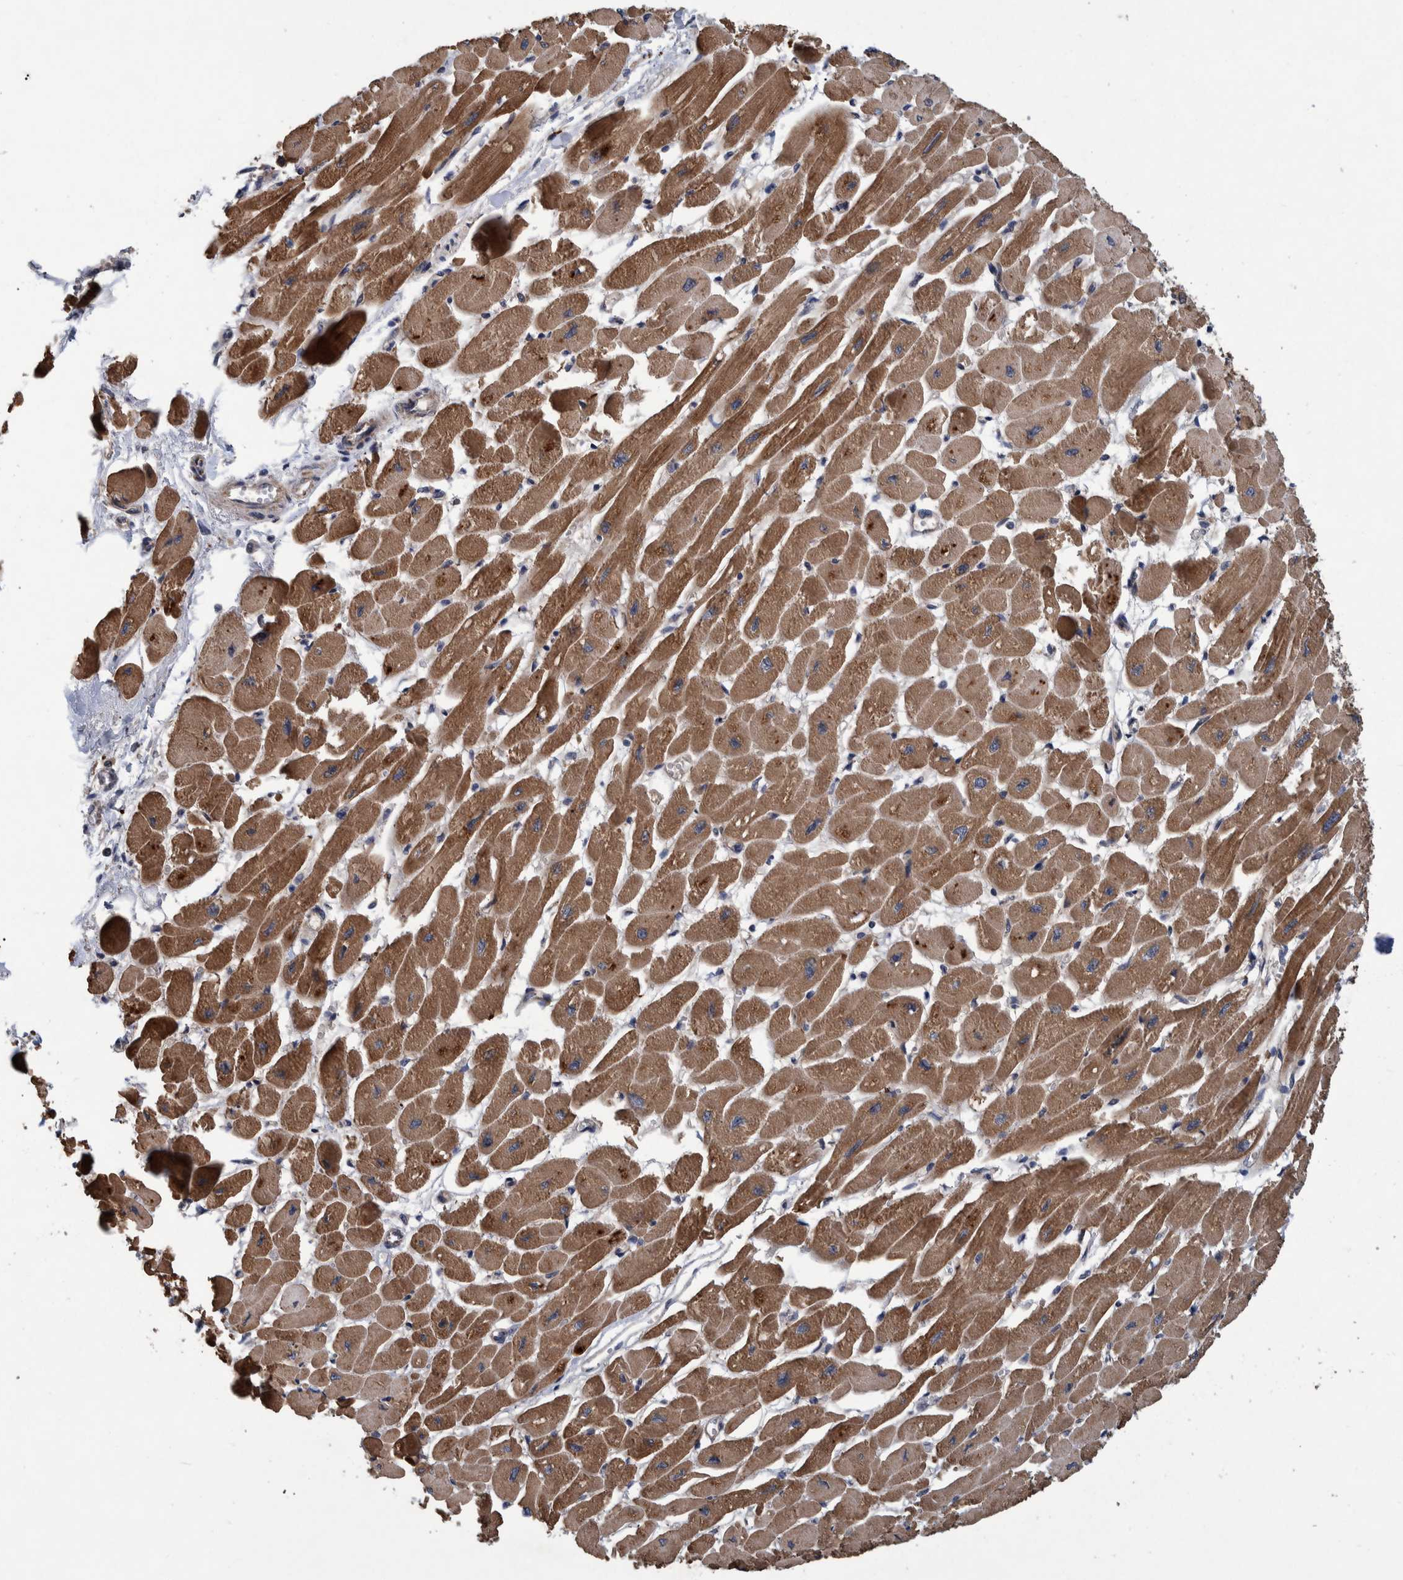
{"staining": {"intensity": "strong", "quantity": ">75%", "location": "cytoplasmic/membranous"}, "tissue": "heart muscle", "cell_type": "Cardiomyocytes", "image_type": "normal", "snomed": [{"axis": "morphology", "description": "Normal tissue, NOS"}, {"axis": "topography", "description": "Heart"}], "caption": "A brown stain highlights strong cytoplasmic/membranous expression of a protein in cardiomyocytes of benign human heart muscle. The staining was performed using DAB, with brown indicating positive protein expression. Nuclei are stained blue with hematoxylin.", "gene": "ITIH3", "patient": {"sex": "female", "age": 54}}